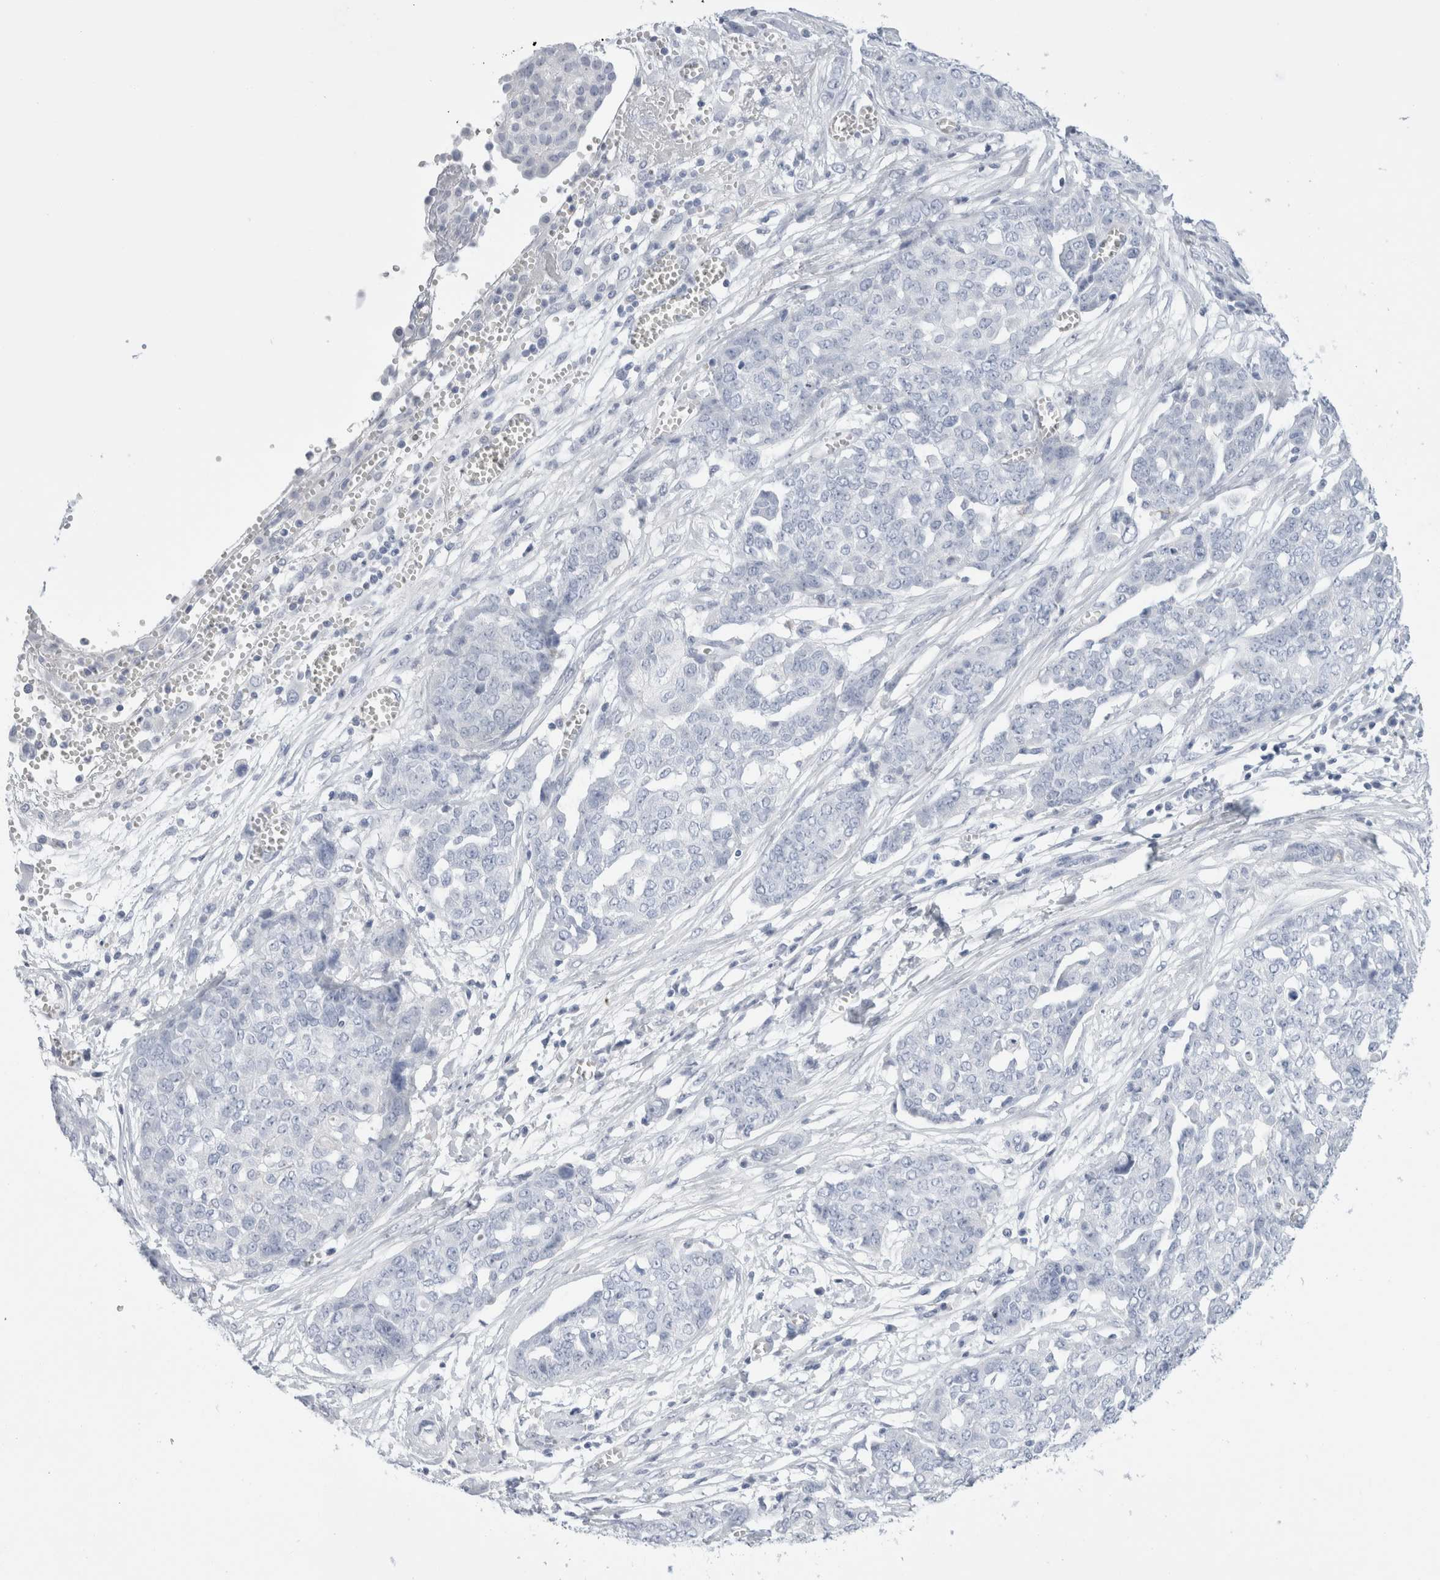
{"staining": {"intensity": "negative", "quantity": "none", "location": "none"}, "tissue": "ovarian cancer", "cell_type": "Tumor cells", "image_type": "cancer", "snomed": [{"axis": "morphology", "description": "Cystadenocarcinoma, serous, NOS"}, {"axis": "topography", "description": "Soft tissue"}, {"axis": "topography", "description": "Ovary"}], "caption": "The micrograph exhibits no staining of tumor cells in ovarian cancer (serous cystadenocarcinoma). (DAB (3,3'-diaminobenzidine) IHC visualized using brightfield microscopy, high magnification).", "gene": "MUC15", "patient": {"sex": "female", "age": 57}}